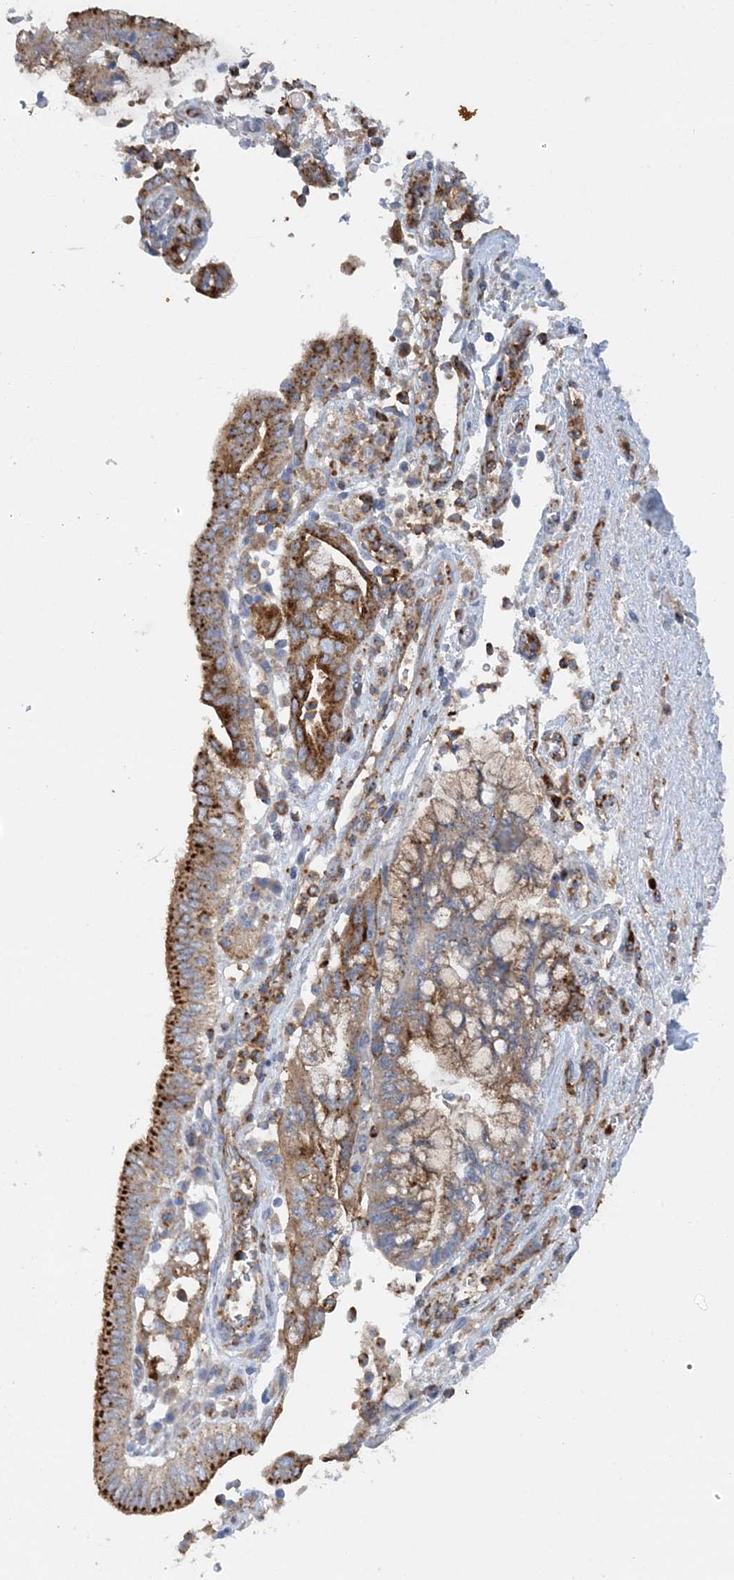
{"staining": {"intensity": "moderate", "quantity": ">75%", "location": "cytoplasmic/membranous"}, "tissue": "pancreatic cancer", "cell_type": "Tumor cells", "image_type": "cancer", "snomed": [{"axis": "morphology", "description": "Adenocarcinoma, NOS"}, {"axis": "topography", "description": "Pancreas"}], "caption": "Adenocarcinoma (pancreatic) tissue shows moderate cytoplasmic/membranous expression in approximately >75% of tumor cells", "gene": "PTTG1IP", "patient": {"sex": "female", "age": 73}}